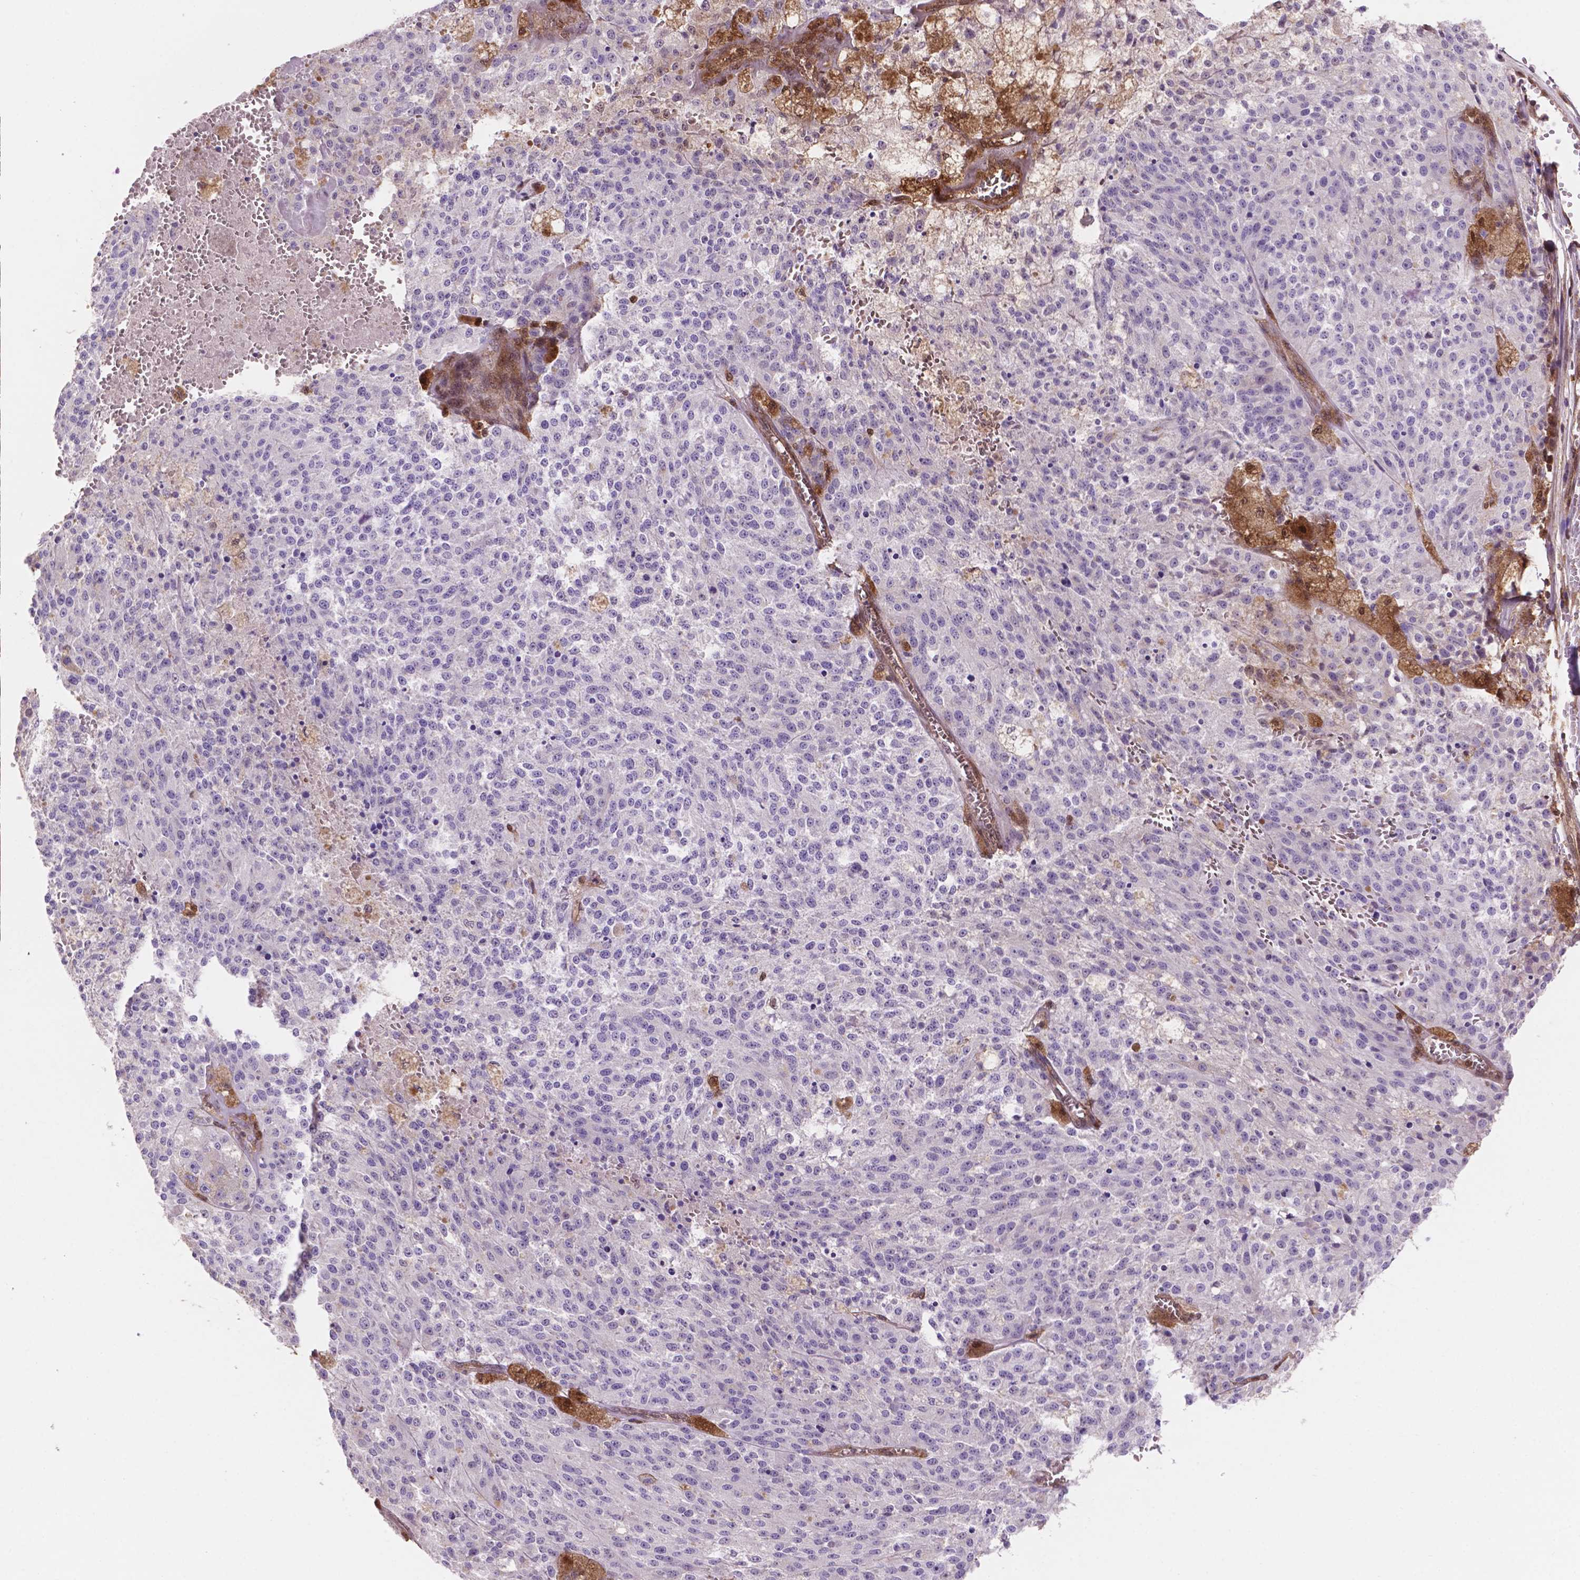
{"staining": {"intensity": "negative", "quantity": "none", "location": "none"}, "tissue": "melanoma", "cell_type": "Tumor cells", "image_type": "cancer", "snomed": [{"axis": "morphology", "description": "Malignant melanoma, Metastatic site"}, {"axis": "topography", "description": "Lymph node"}], "caption": "The IHC histopathology image has no significant staining in tumor cells of melanoma tissue.", "gene": "UBE2L6", "patient": {"sex": "female", "age": 64}}